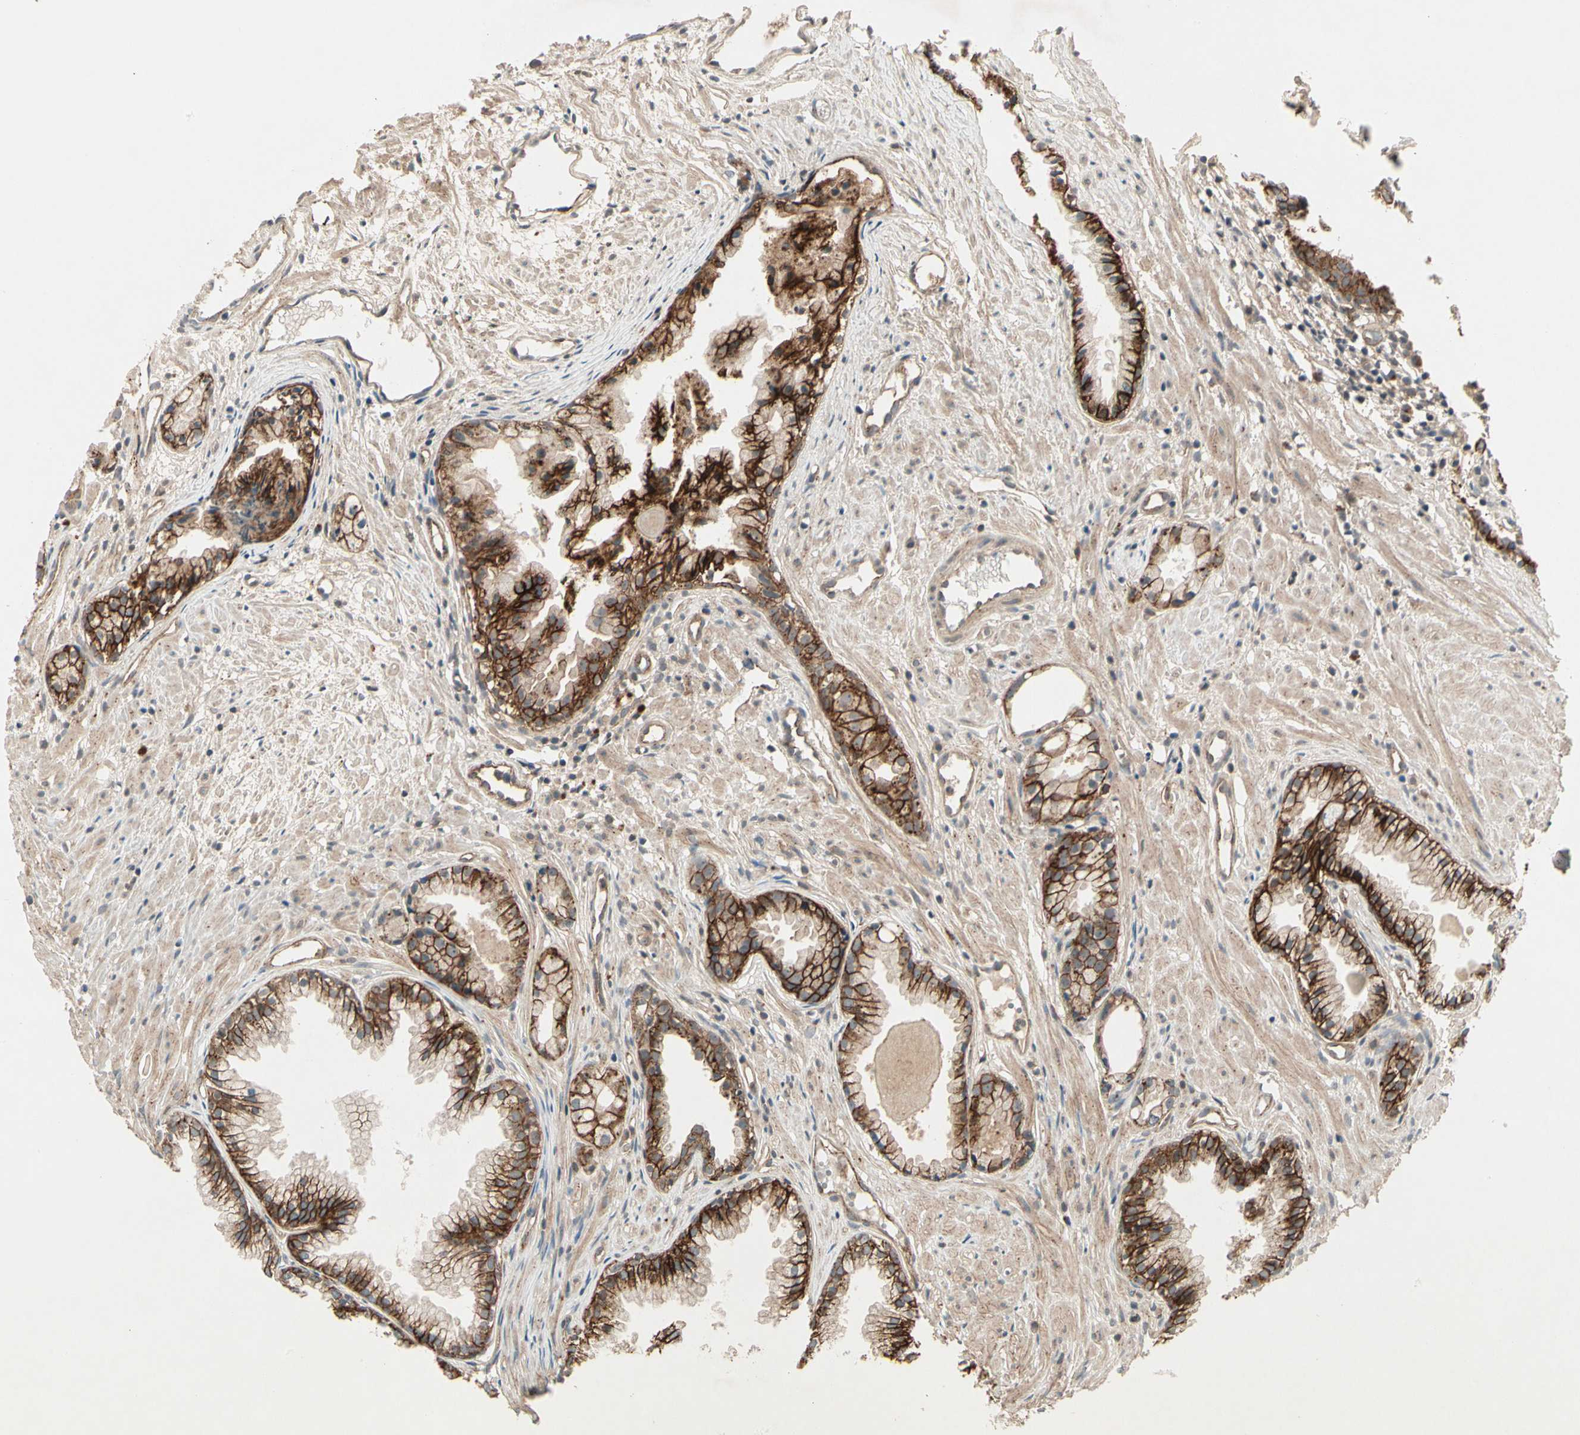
{"staining": {"intensity": "strong", "quantity": ">75%", "location": "cytoplasmic/membranous"}, "tissue": "prostate cancer", "cell_type": "Tumor cells", "image_type": "cancer", "snomed": [{"axis": "morphology", "description": "Adenocarcinoma, Low grade"}, {"axis": "topography", "description": "Prostate"}], "caption": "High-power microscopy captured an IHC histopathology image of prostate low-grade adenocarcinoma, revealing strong cytoplasmic/membranous positivity in about >75% of tumor cells. (DAB IHC, brown staining for protein, blue staining for nuclei).", "gene": "FLOT1", "patient": {"sex": "male", "age": 72}}